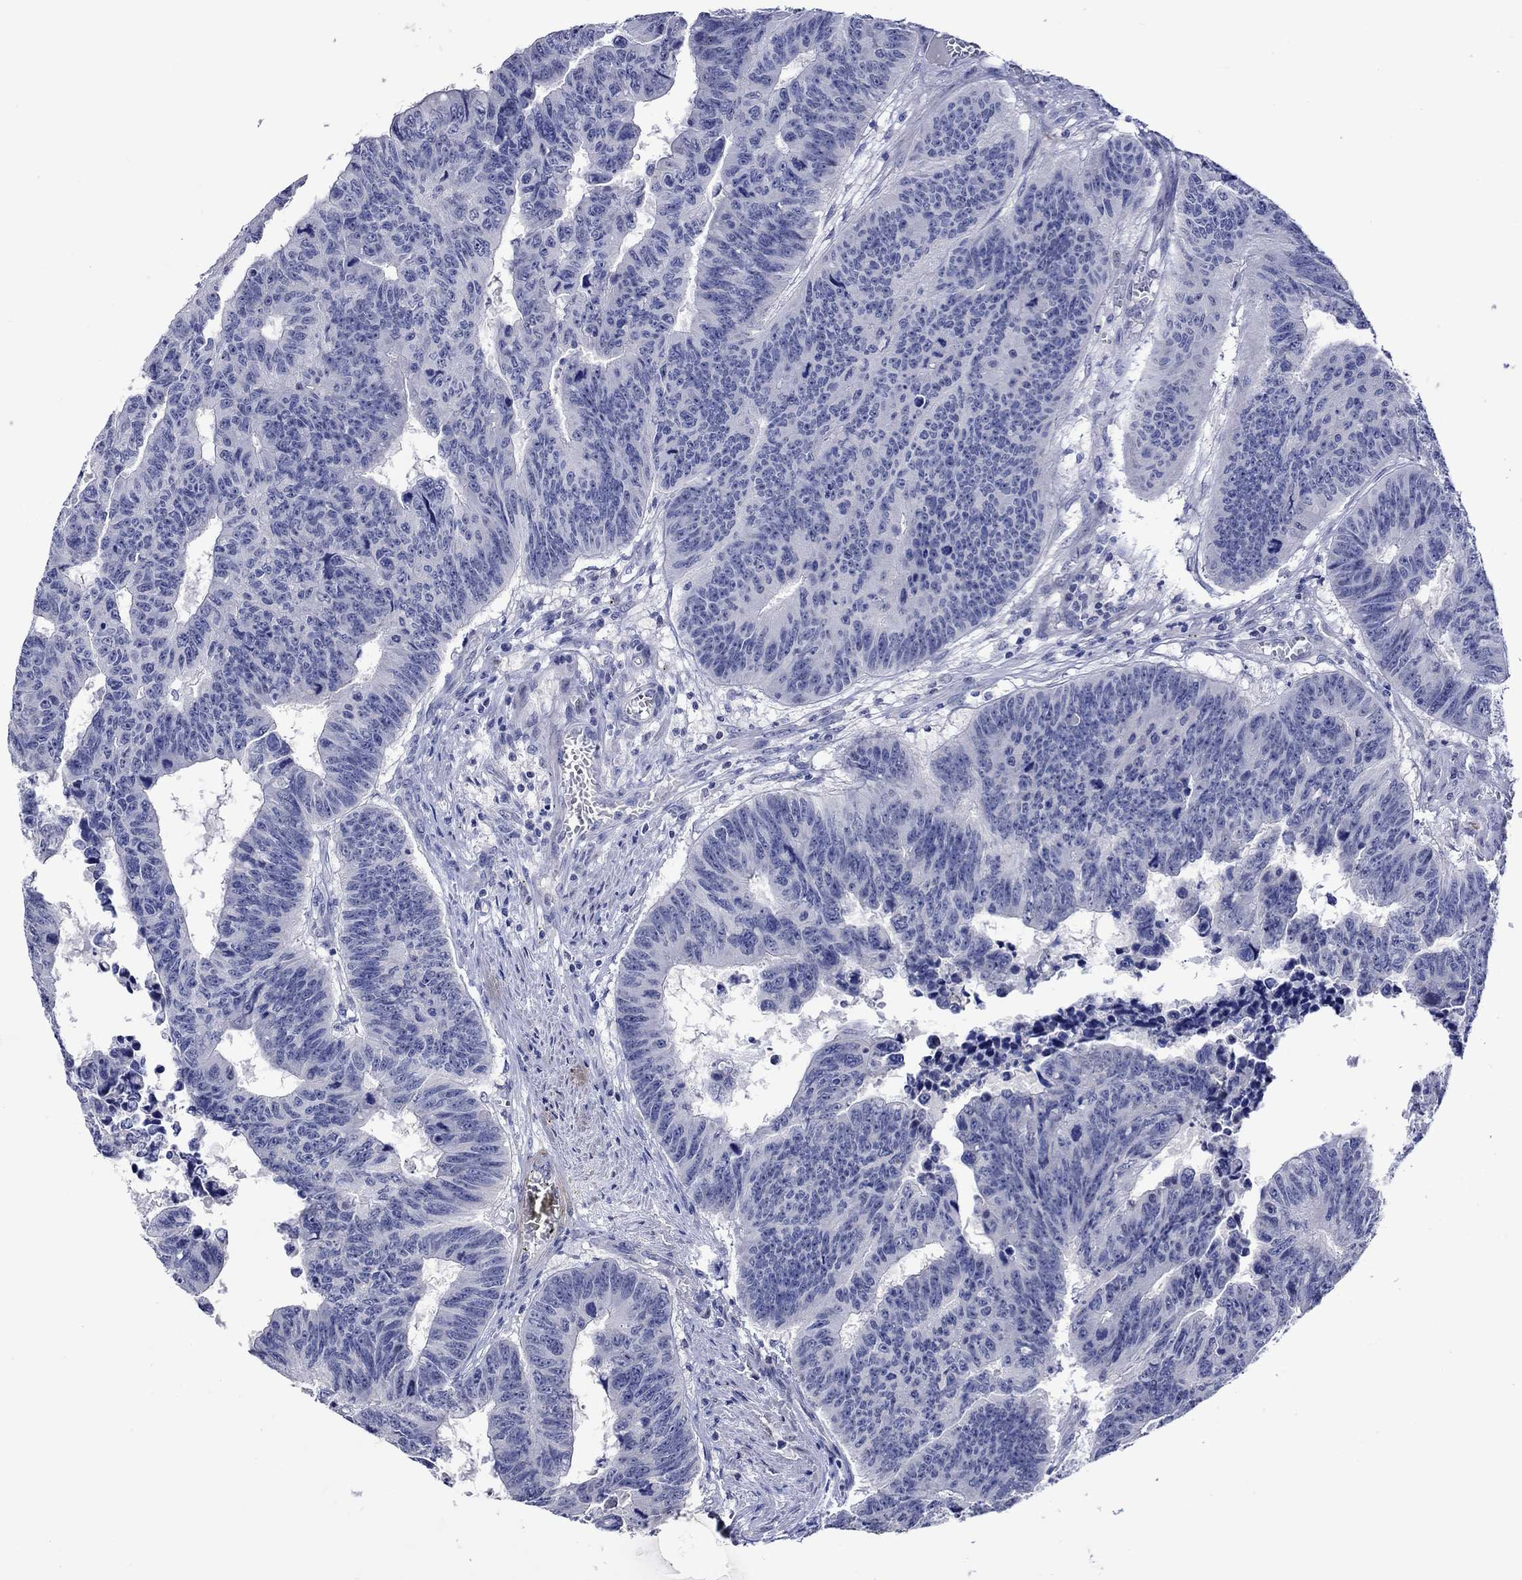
{"staining": {"intensity": "negative", "quantity": "none", "location": "none"}, "tissue": "colorectal cancer", "cell_type": "Tumor cells", "image_type": "cancer", "snomed": [{"axis": "morphology", "description": "Adenocarcinoma, NOS"}, {"axis": "topography", "description": "Appendix"}, {"axis": "topography", "description": "Colon"}, {"axis": "topography", "description": "Cecum"}, {"axis": "topography", "description": "Colon asc"}], "caption": "An immunohistochemistry (IHC) histopathology image of colorectal adenocarcinoma is shown. There is no staining in tumor cells of colorectal adenocarcinoma. Brightfield microscopy of immunohistochemistry stained with DAB (3,3'-diaminobenzidine) (brown) and hematoxylin (blue), captured at high magnification.", "gene": "CRYAB", "patient": {"sex": "female", "age": 85}}